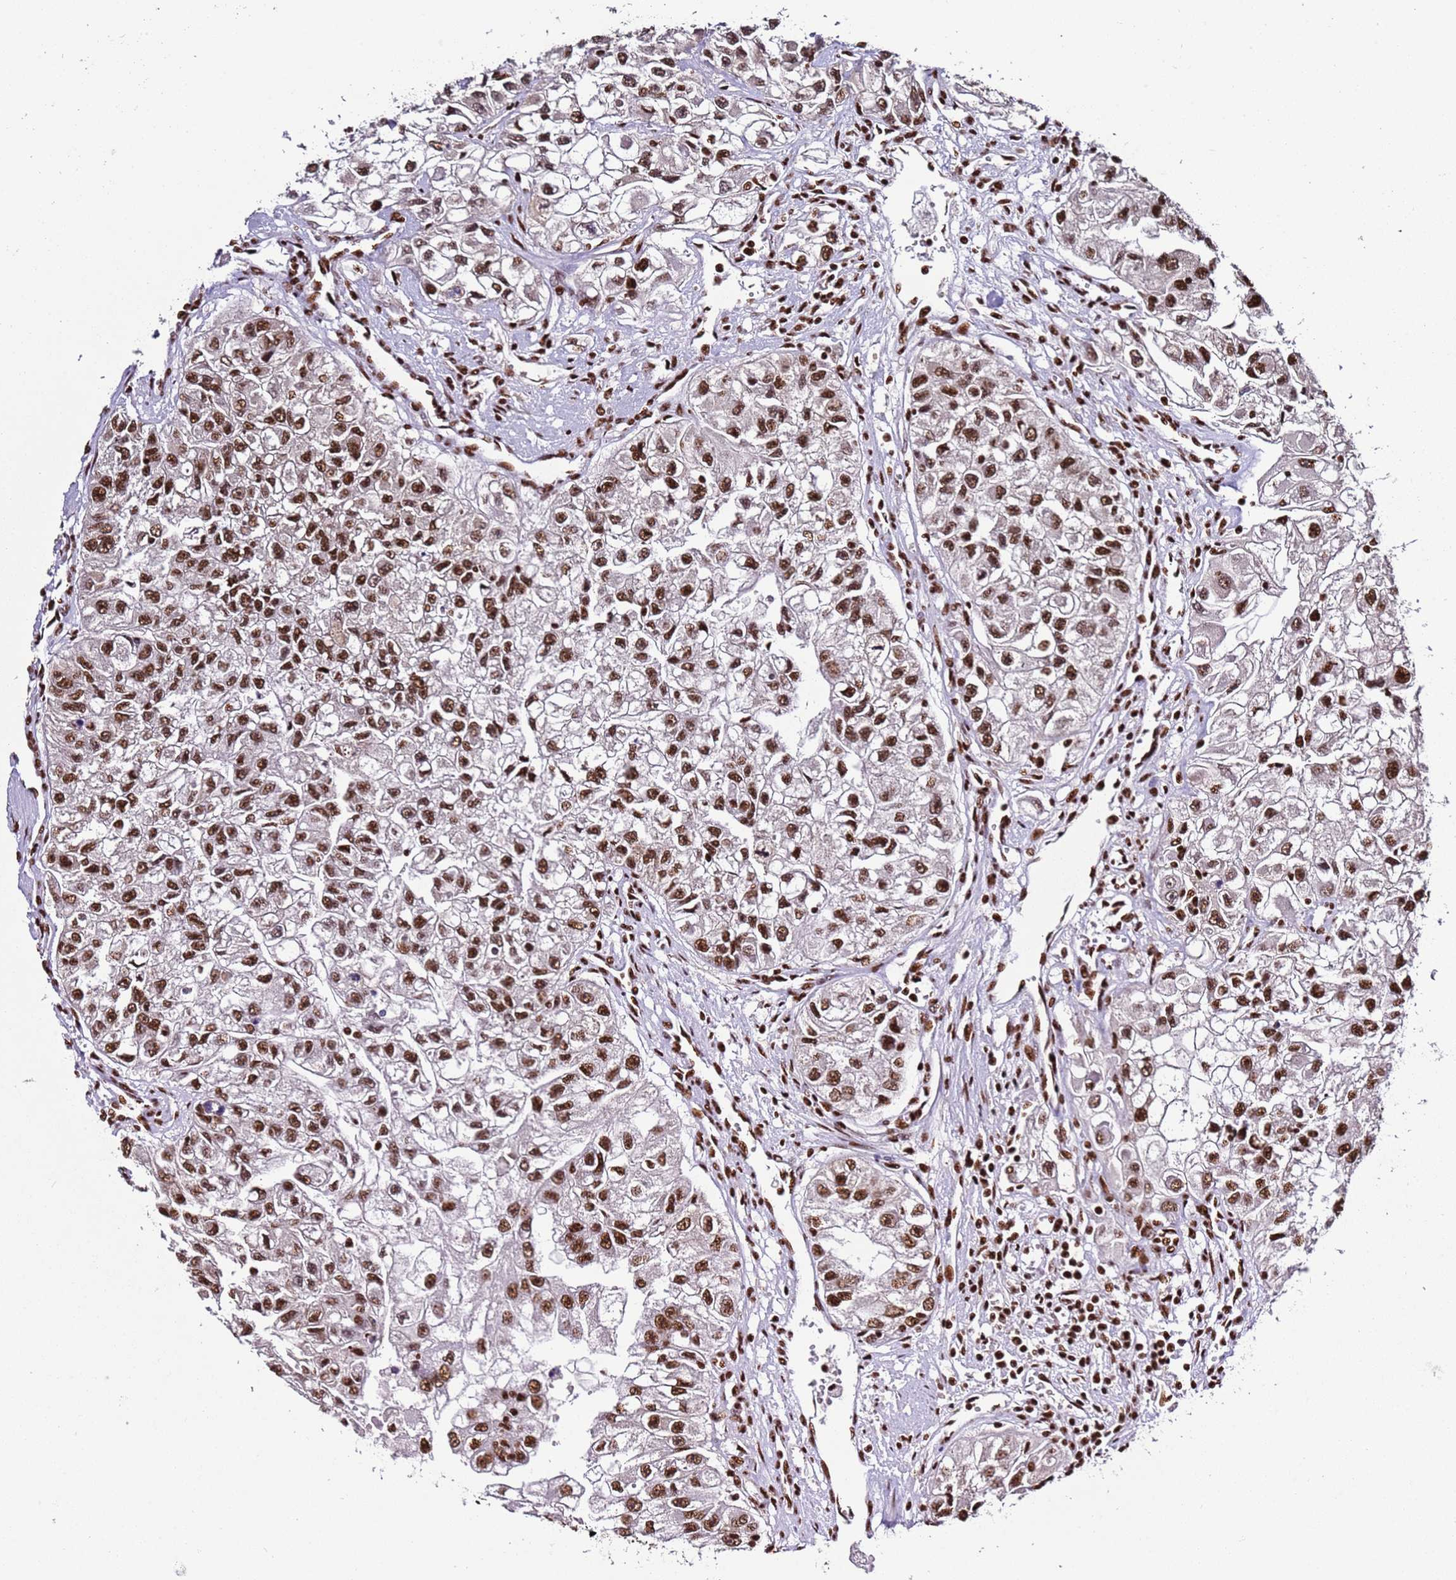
{"staining": {"intensity": "strong", "quantity": ">75%", "location": "nuclear"}, "tissue": "renal cancer", "cell_type": "Tumor cells", "image_type": "cancer", "snomed": [{"axis": "morphology", "description": "Adenocarcinoma, NOS"}, {"axis": "topography", "description": "Kidney"}], "caption": "Brown immunohistochemical staining in adenocarcinoma (renal) shows strong nuclear staining in approximately >75% of tumor cells.", "gene": "C6orf226", "patient": {"sex": "male", "age": 63}}